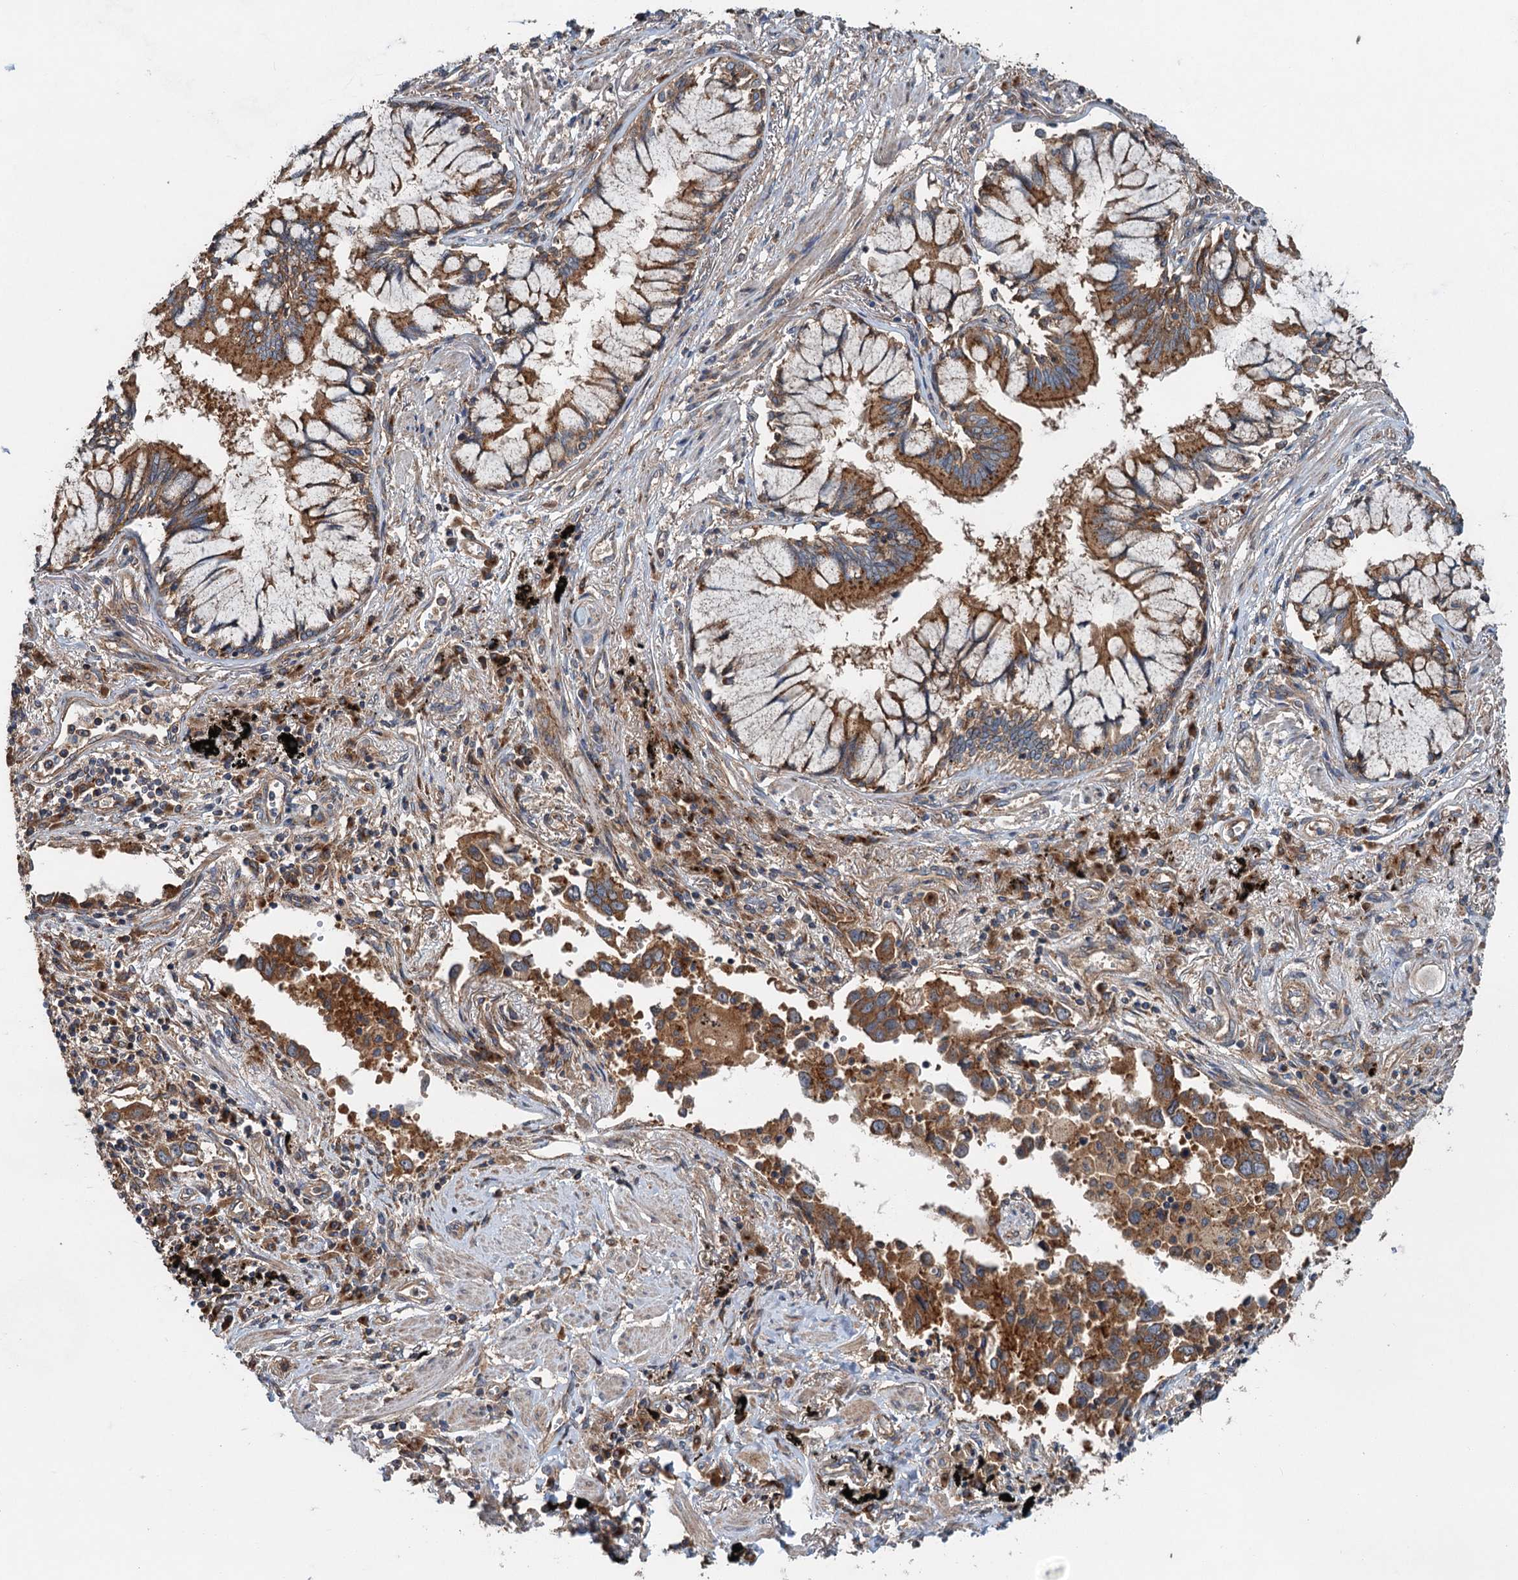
{"staining": {"intensity": "moderate", "quantity": ">75%", "location": "cytoplasmic/membranous"}, "tissue": "lung cancer", "cell_type": "Tumor cells", "image_type": "cancer", "snomed": [{"axis": "morphology", "description": "Adenocarcinoma, NOS"}, {"axis": "topography", "description": "Lung"}], "caption": "Moderate cytoplasmic/membranous protein positivity is appreciated in about >75% of tumor cells in lung cancer.", "gene": "COG3", "patient": {"sex": "male", "age": 67}}